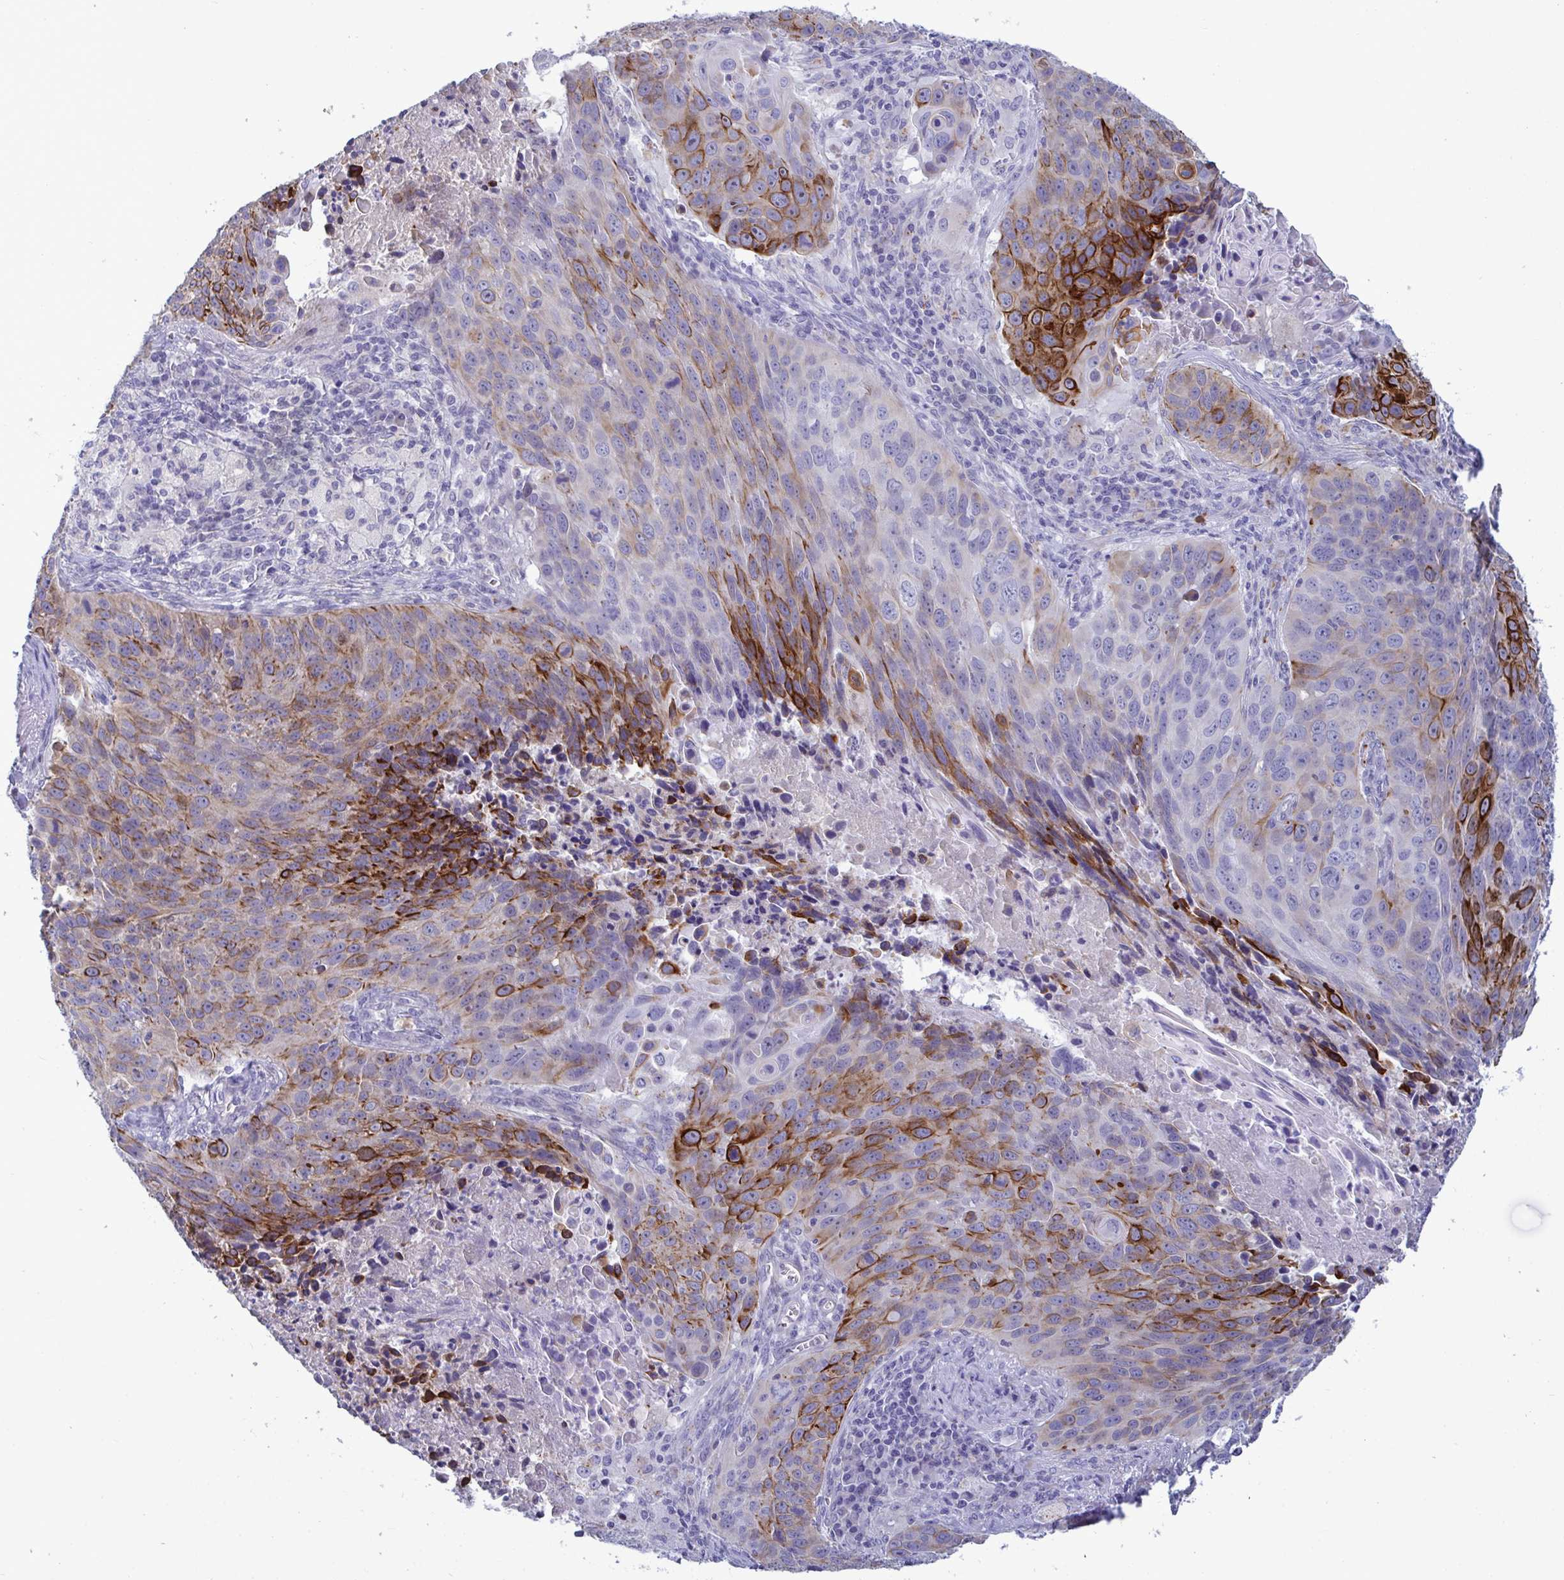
{"staining": {"intensity": "strong", "quantity": "25%-75%", "location": "cytoplasmic/membranous"}, "tissue": "lung cancer", "cell_type": "Tumor cells", "image_type": "cancer", "snomed": [{"axis": "morphology", "description": "Squamous cell carcinoma, NOS"}, {"axis": "topography", "description": "Lung"}], "caption": "Squamous cell carcinoma (lung) was stained to show a protein in brown. There is high levels of strong cytoplasmic/membranous staining in about 25%-75% of tumor cells. The staining is performed using DAB (3,3'-diaminobenzidine) brown chromogen to label protein expression. The nuclei are counter-stained blue using hematoxylin.", "gene": "TAS2R38", "patient": {"sex": "male", "age": 78}}